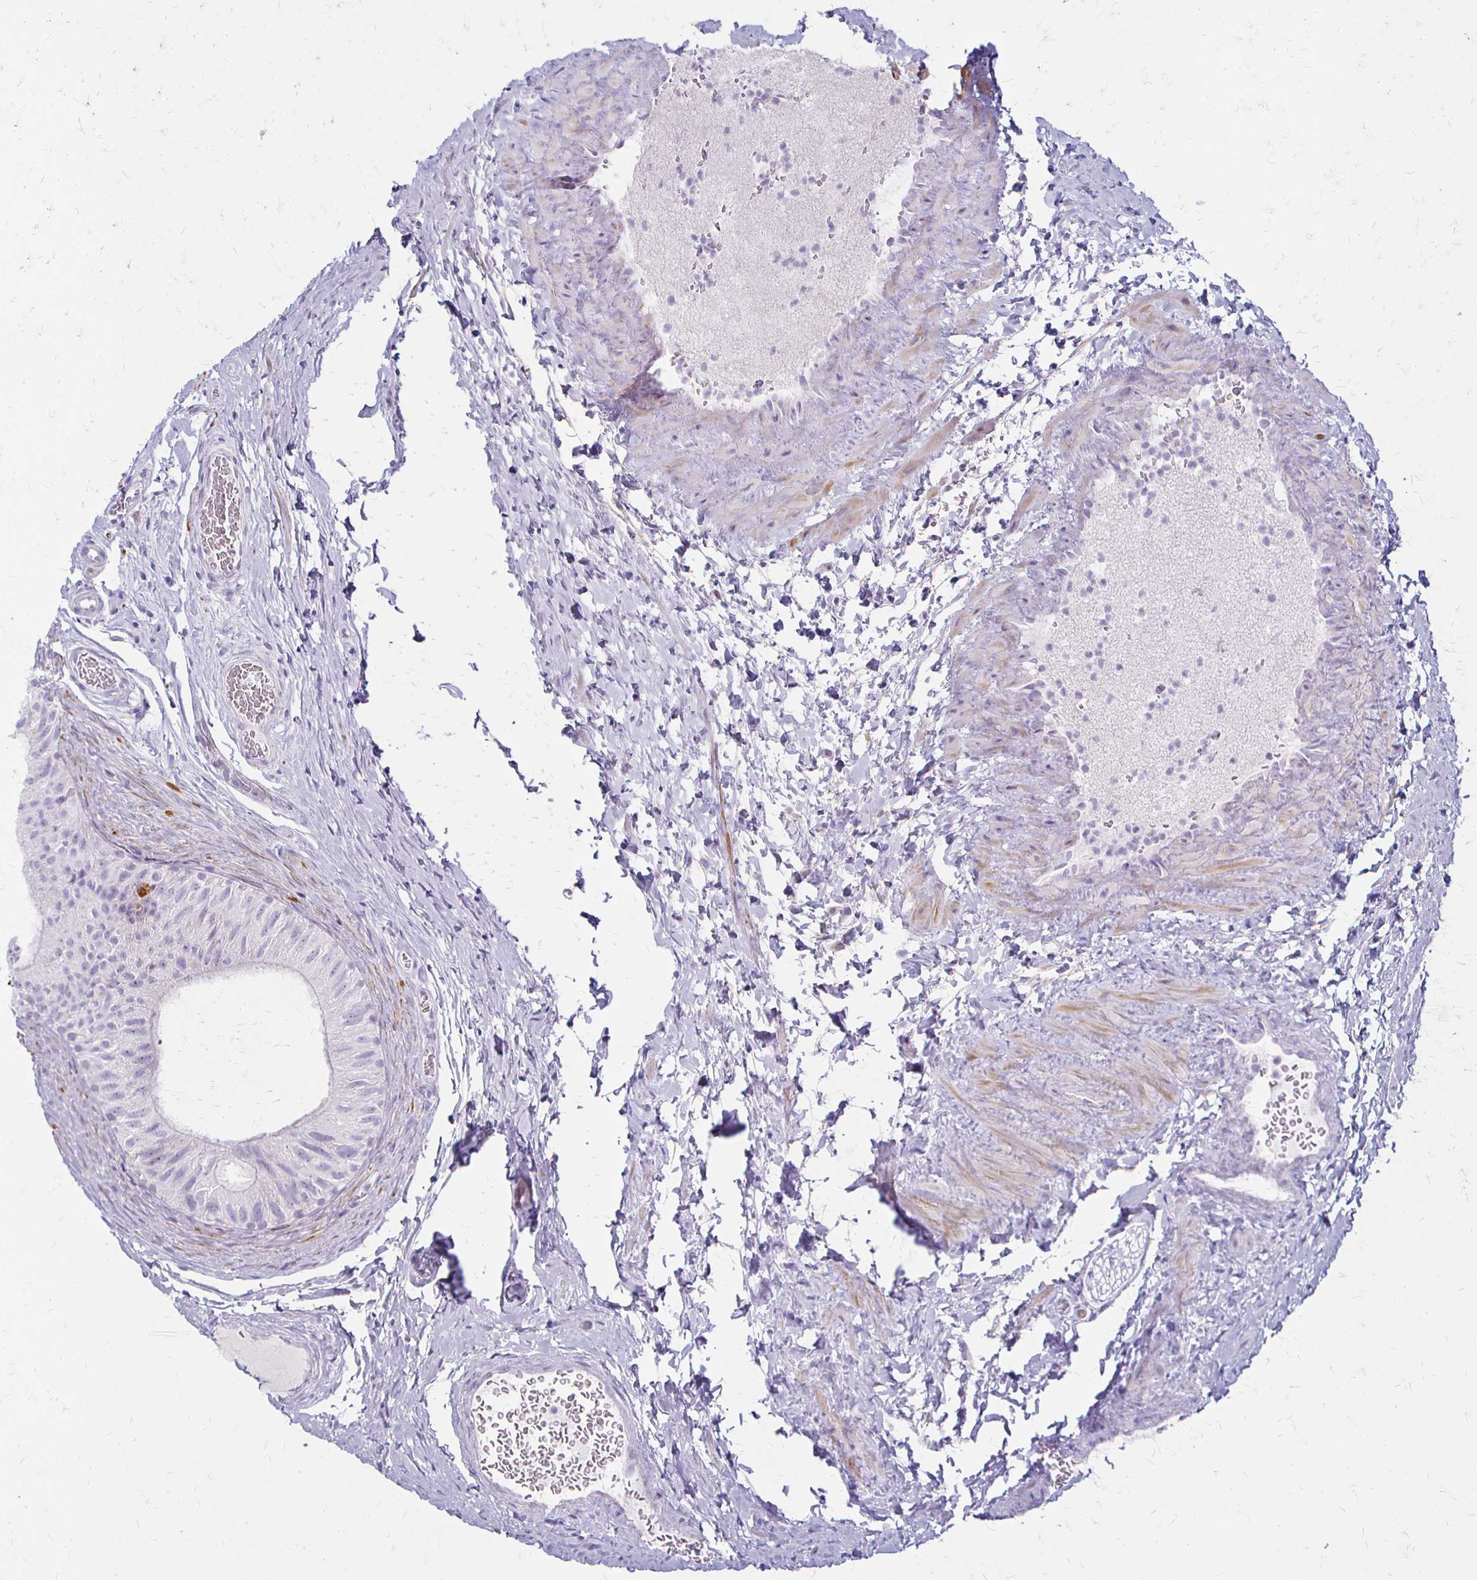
{"staining": {"intensity": "negative", "quantity": "none", "location": "none"}, "tissue": "epididymis", "cell_type": "Glandular cells", "image_type": "normal", "snomed": [{"axis": "morphology", "description": "Normal tissue, NOS"}, {"axis": "topography", "description": "Epididymis, spermatic cord, NOS"}, {"axis": "topography", "description": "Epididymis"}], "caption": "Immunohistochemical staining of unremarkable epididymis demonstrates no significant staining in glandular cells. (Stains: DAB (3,3'-diaminobenzidine) immunohistochemistry (IHC) with hematoxylin counter stain, Microscopy: brightfield microscopy at high magnification).", "gene": "ACP5", "patient": {"sex": "male", "age": 31}}